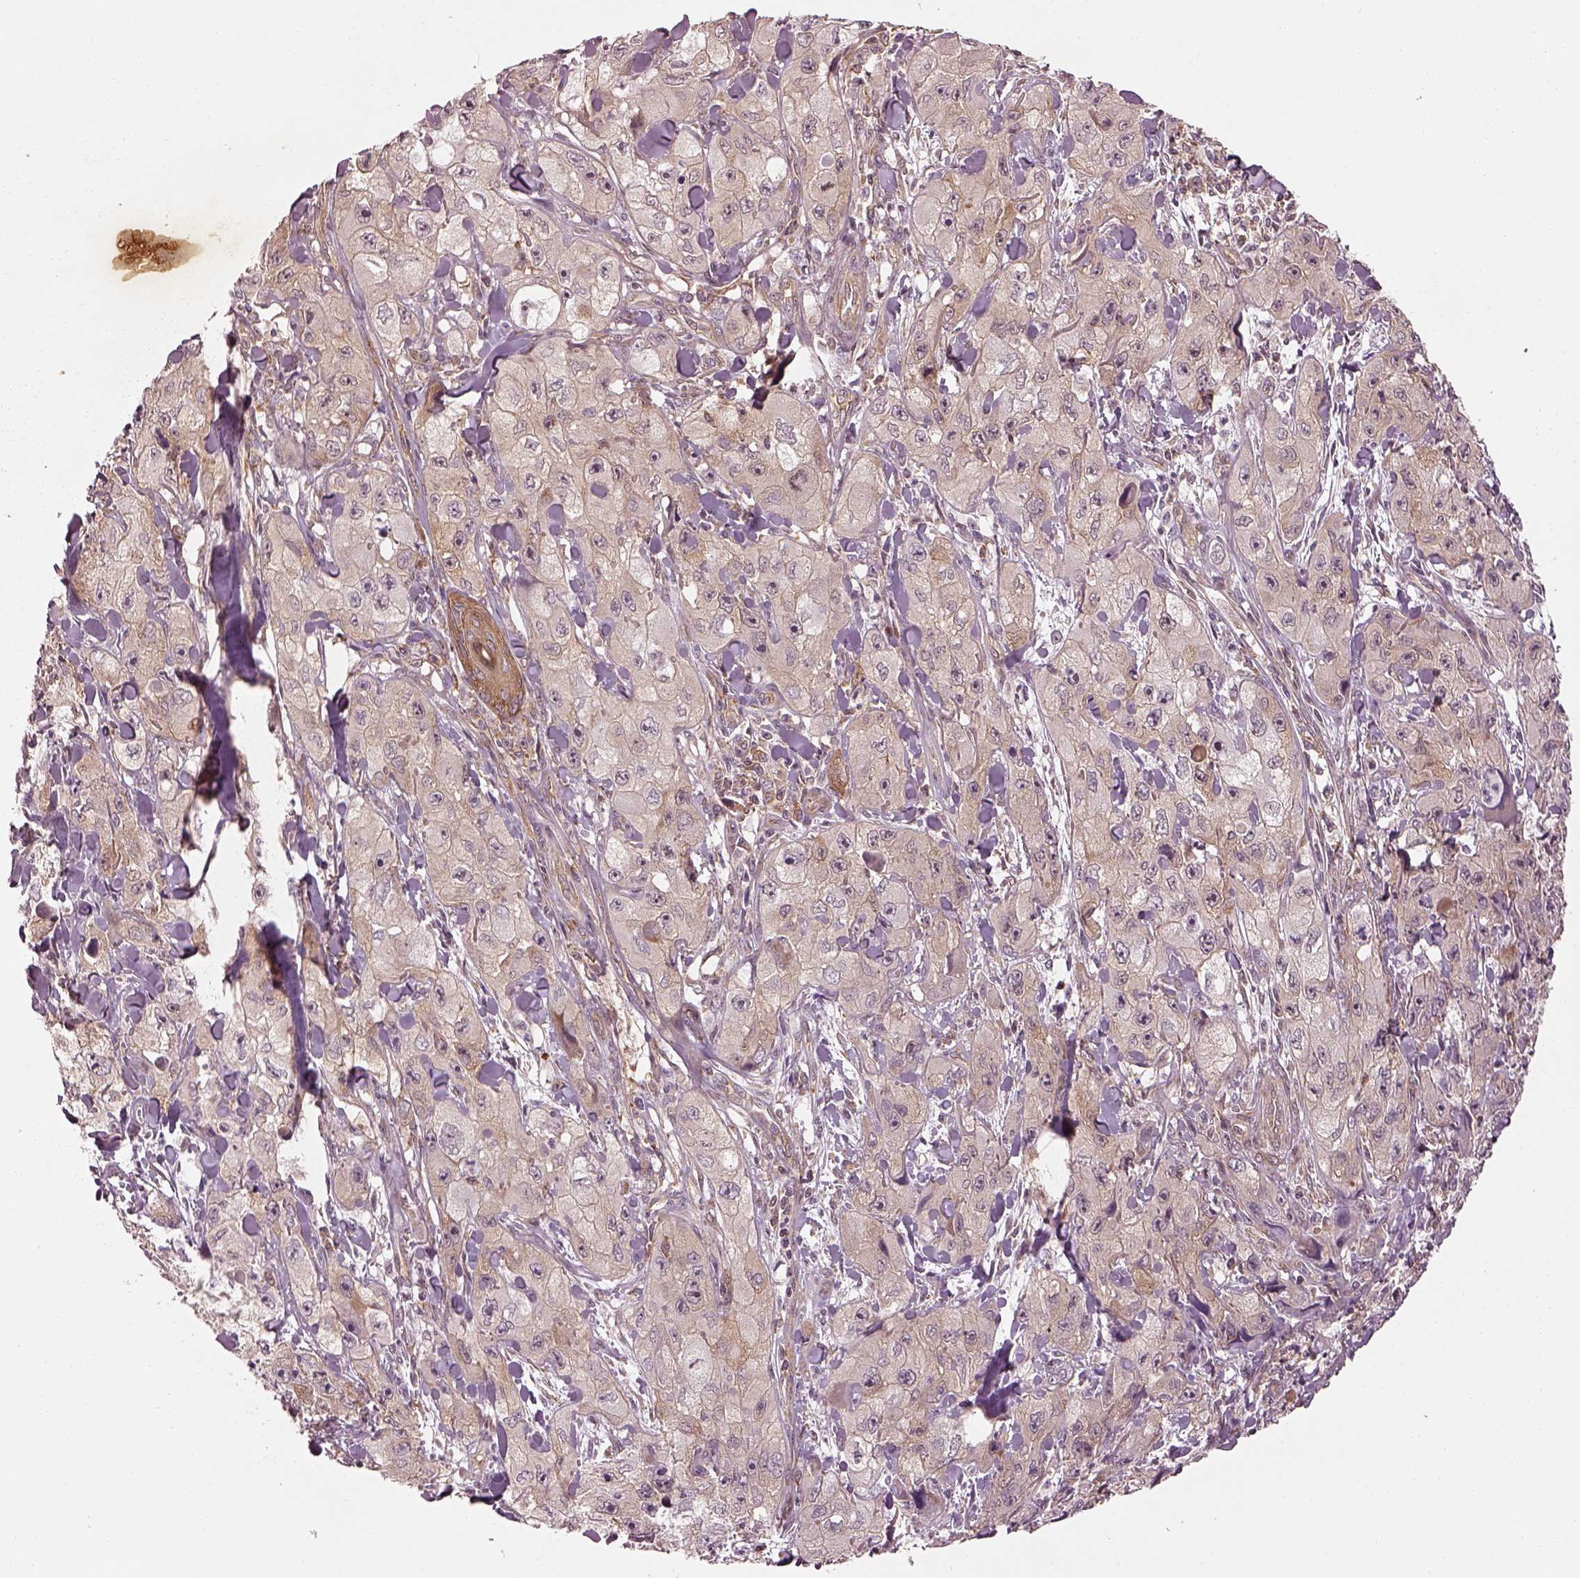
{"staining": {"intensity": "strong", "quantity": "<25%", "location": "cytoplasmic/membranous"}, "tissue": "skin cancer", "cell_type": "Tumor cells", "image_type": "cancer", "snomed": [{"axis": "morphology", "description": "Squamous cell carcinoma, NOS"}, {"axis": "topography", "description": "Skin"}, {"axis": "topography", "description": "Subcutis"}], "caption": "DAB immunohistochemical staining of human skin cancer reveals strong cytoplasmic/membranous protein expression in about <25% of tumor cells.", "gene": "LSM14A", "patient": {"sex": "male", "age": 73}}